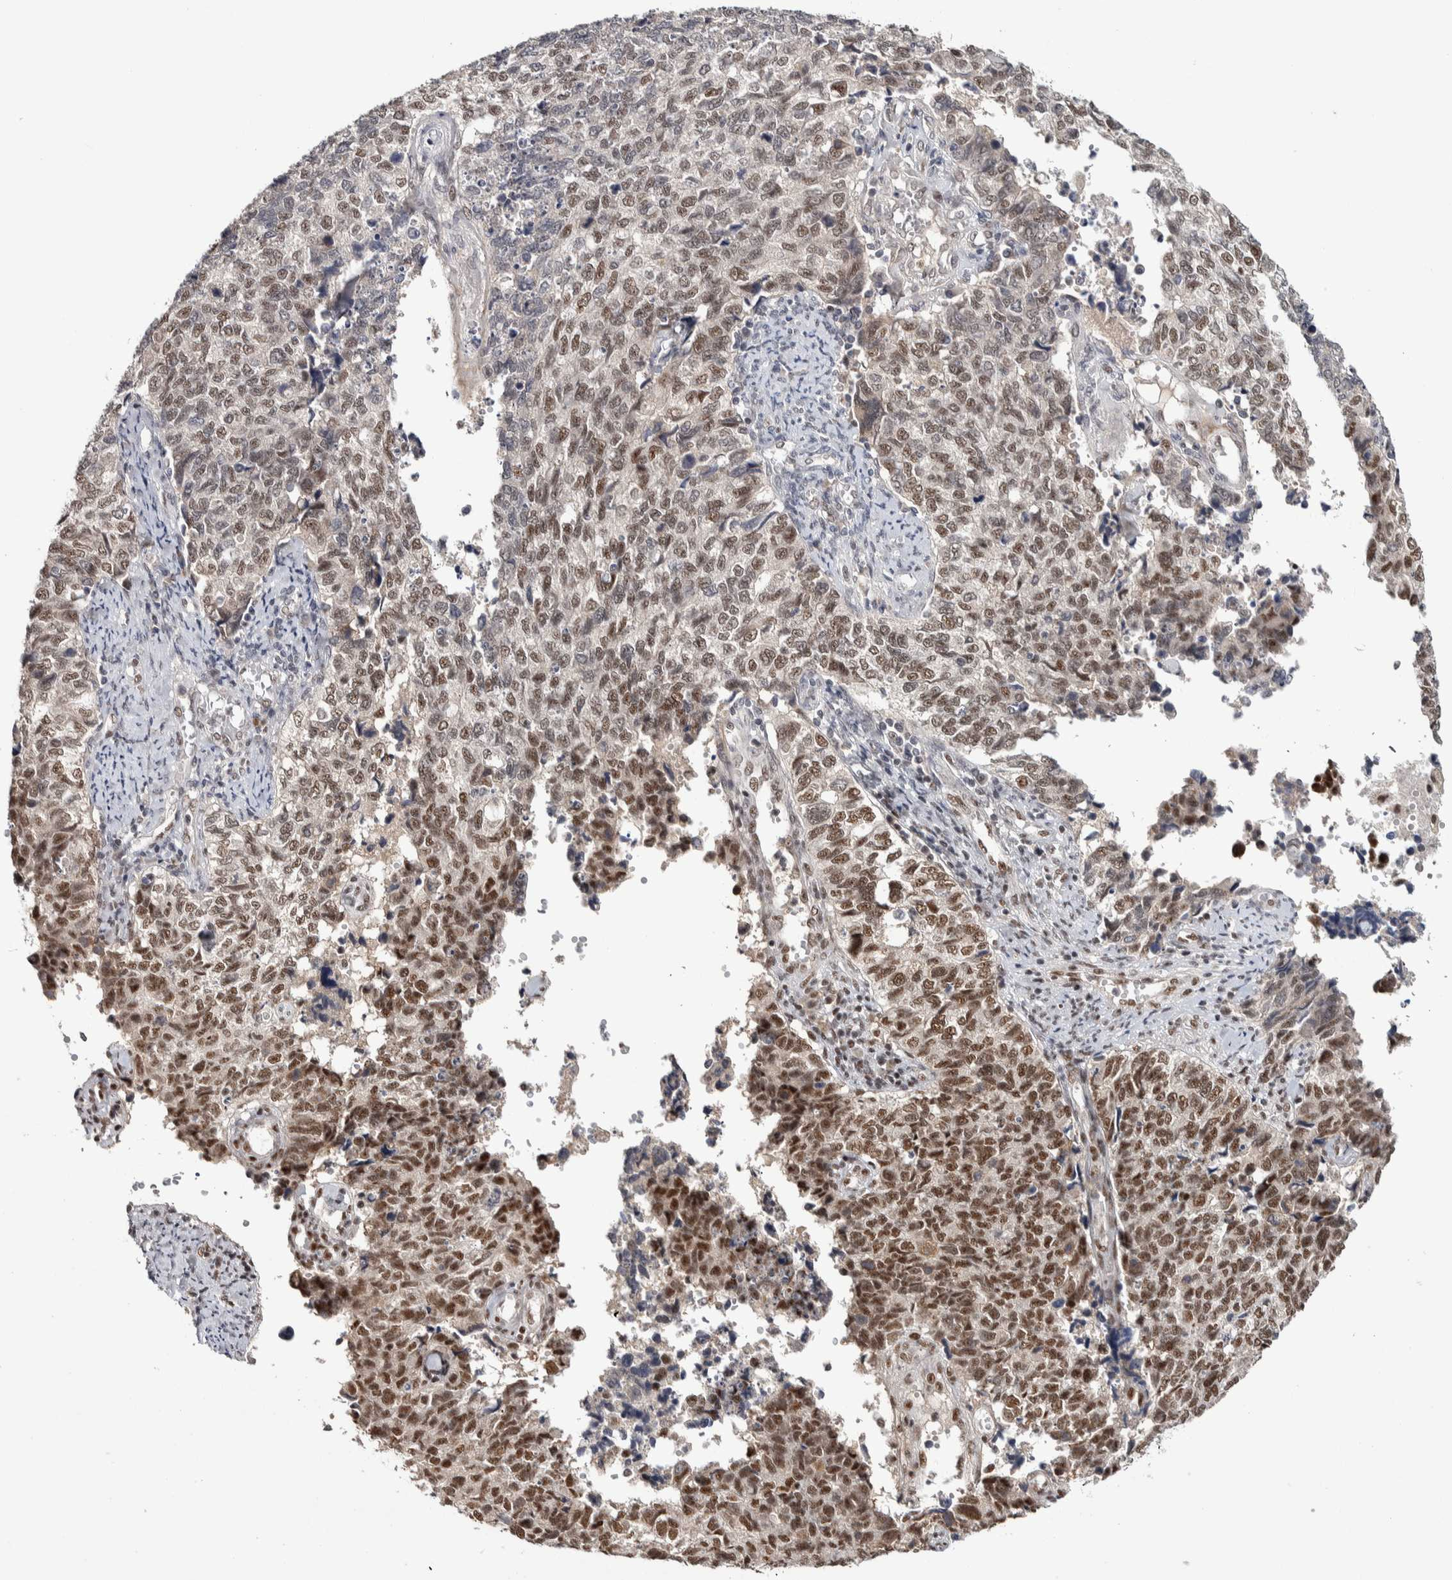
{"staining": {"intensity": "moderate", "quantity": "25%-75%", "location": "nuclear"}, "tissue": "cervical cancer", "cell_type": "Tumor cells", "image_type": "cancer", "snomed": [{"axis": "morphology", "description": "Squamous cell carcinoma, NOS"}, {"axis": "topography", "description": "Cervix"}], "caption": "Immunohistochemical staining of squamous cell carcinoma (cervical) displays moderate nuclear protein positivity in approximately 25%-75% of tumor cells. The staining was performed using DAB (3,3'-diaminobenzidine), with brown indicating positive protein expression. Nuclei are stained blue with hematoxylin.", "gene": "ASPN", "patient": {"sex": "female", "age": 63}}